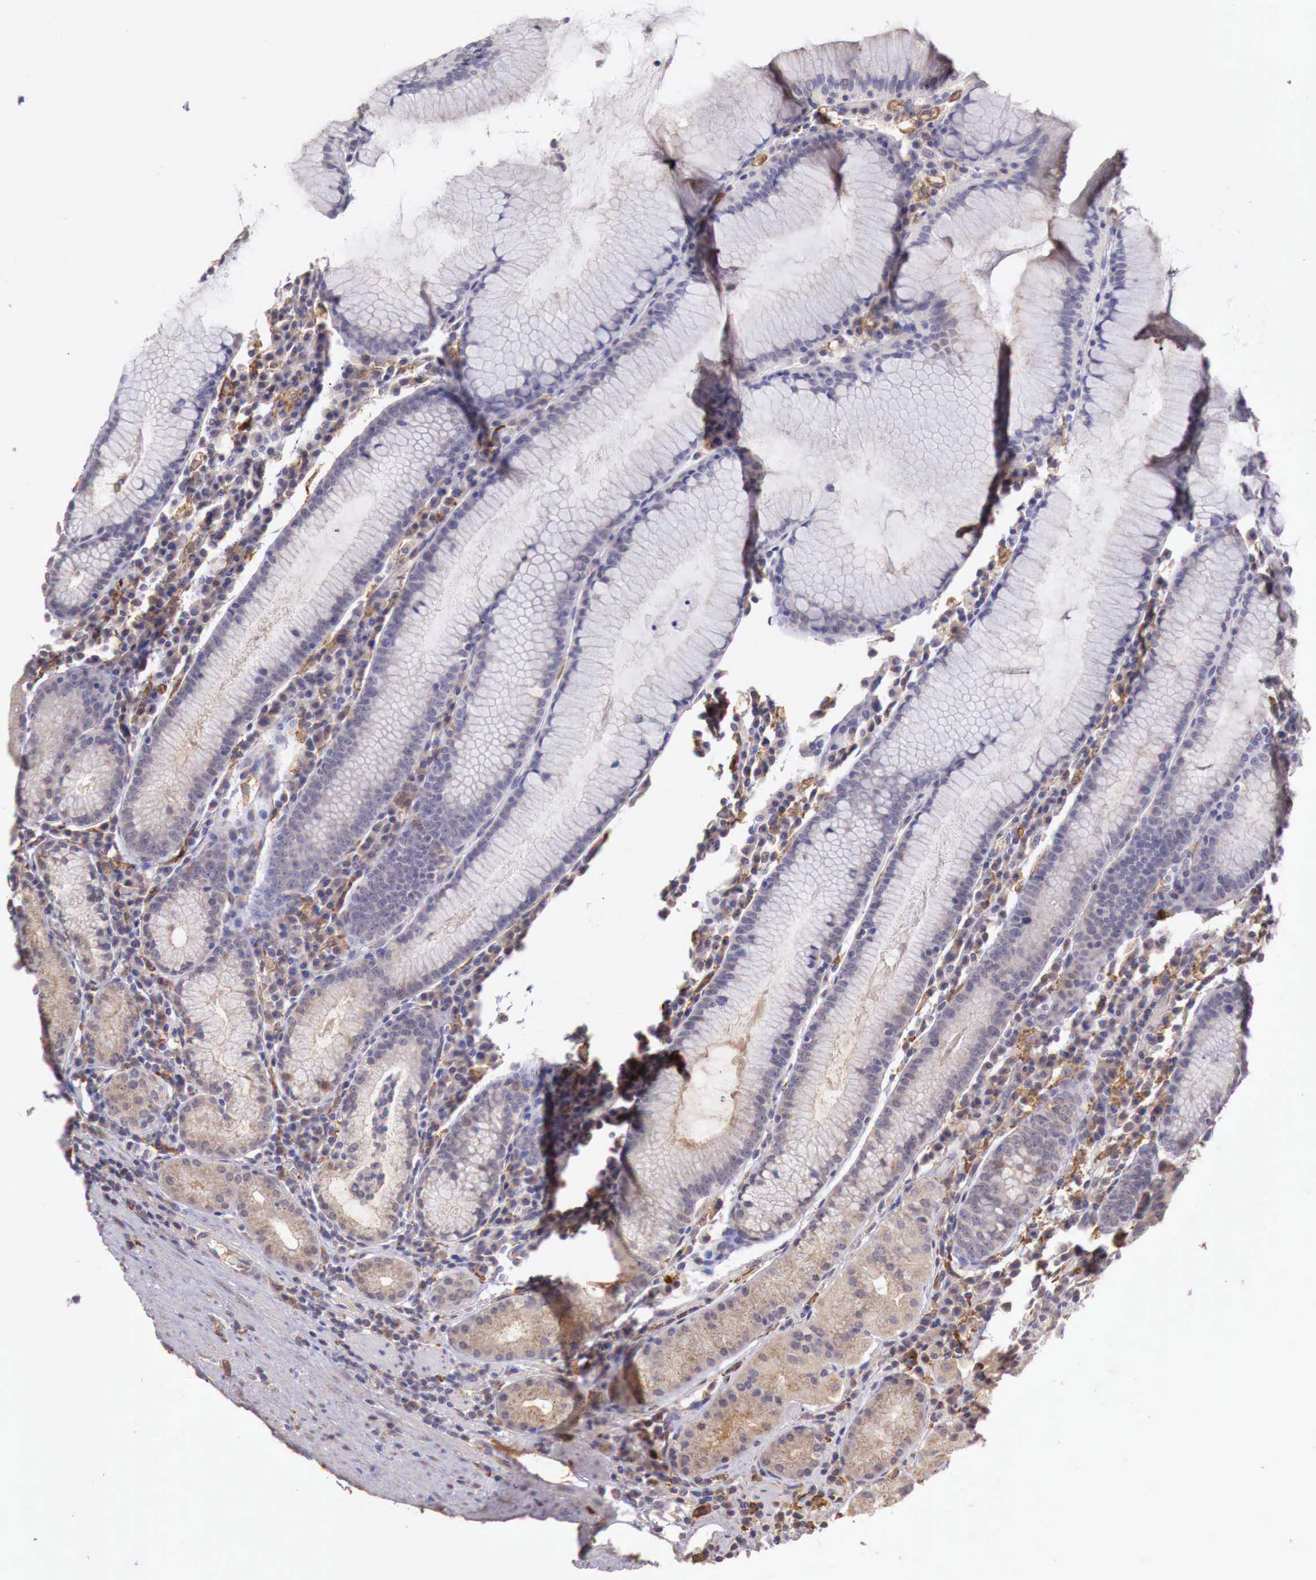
{"staining": {"intensity": "weak", "quantity": "25%-75%", "location": "cytoplasmic/membranous"}, "tissue": "stomach", "cell_type": "Glandular cells", "image_type": "normal", "snomed": [{"axis": "morphology", "description": "Normal tissue, NOS"}, {"axis": "topography", "description": "Stomach, lower"}], "caption": "IHC (DAB) staining of benign human stomach displays weak cytoplasmic/membranous protein expression in approximately 25%-75% of glandular cells. (Brightfield microscopy of DAB IHC at high magnification).", "gene": "CHRDL1", "patient": {"sex": "female", "age": 43}}